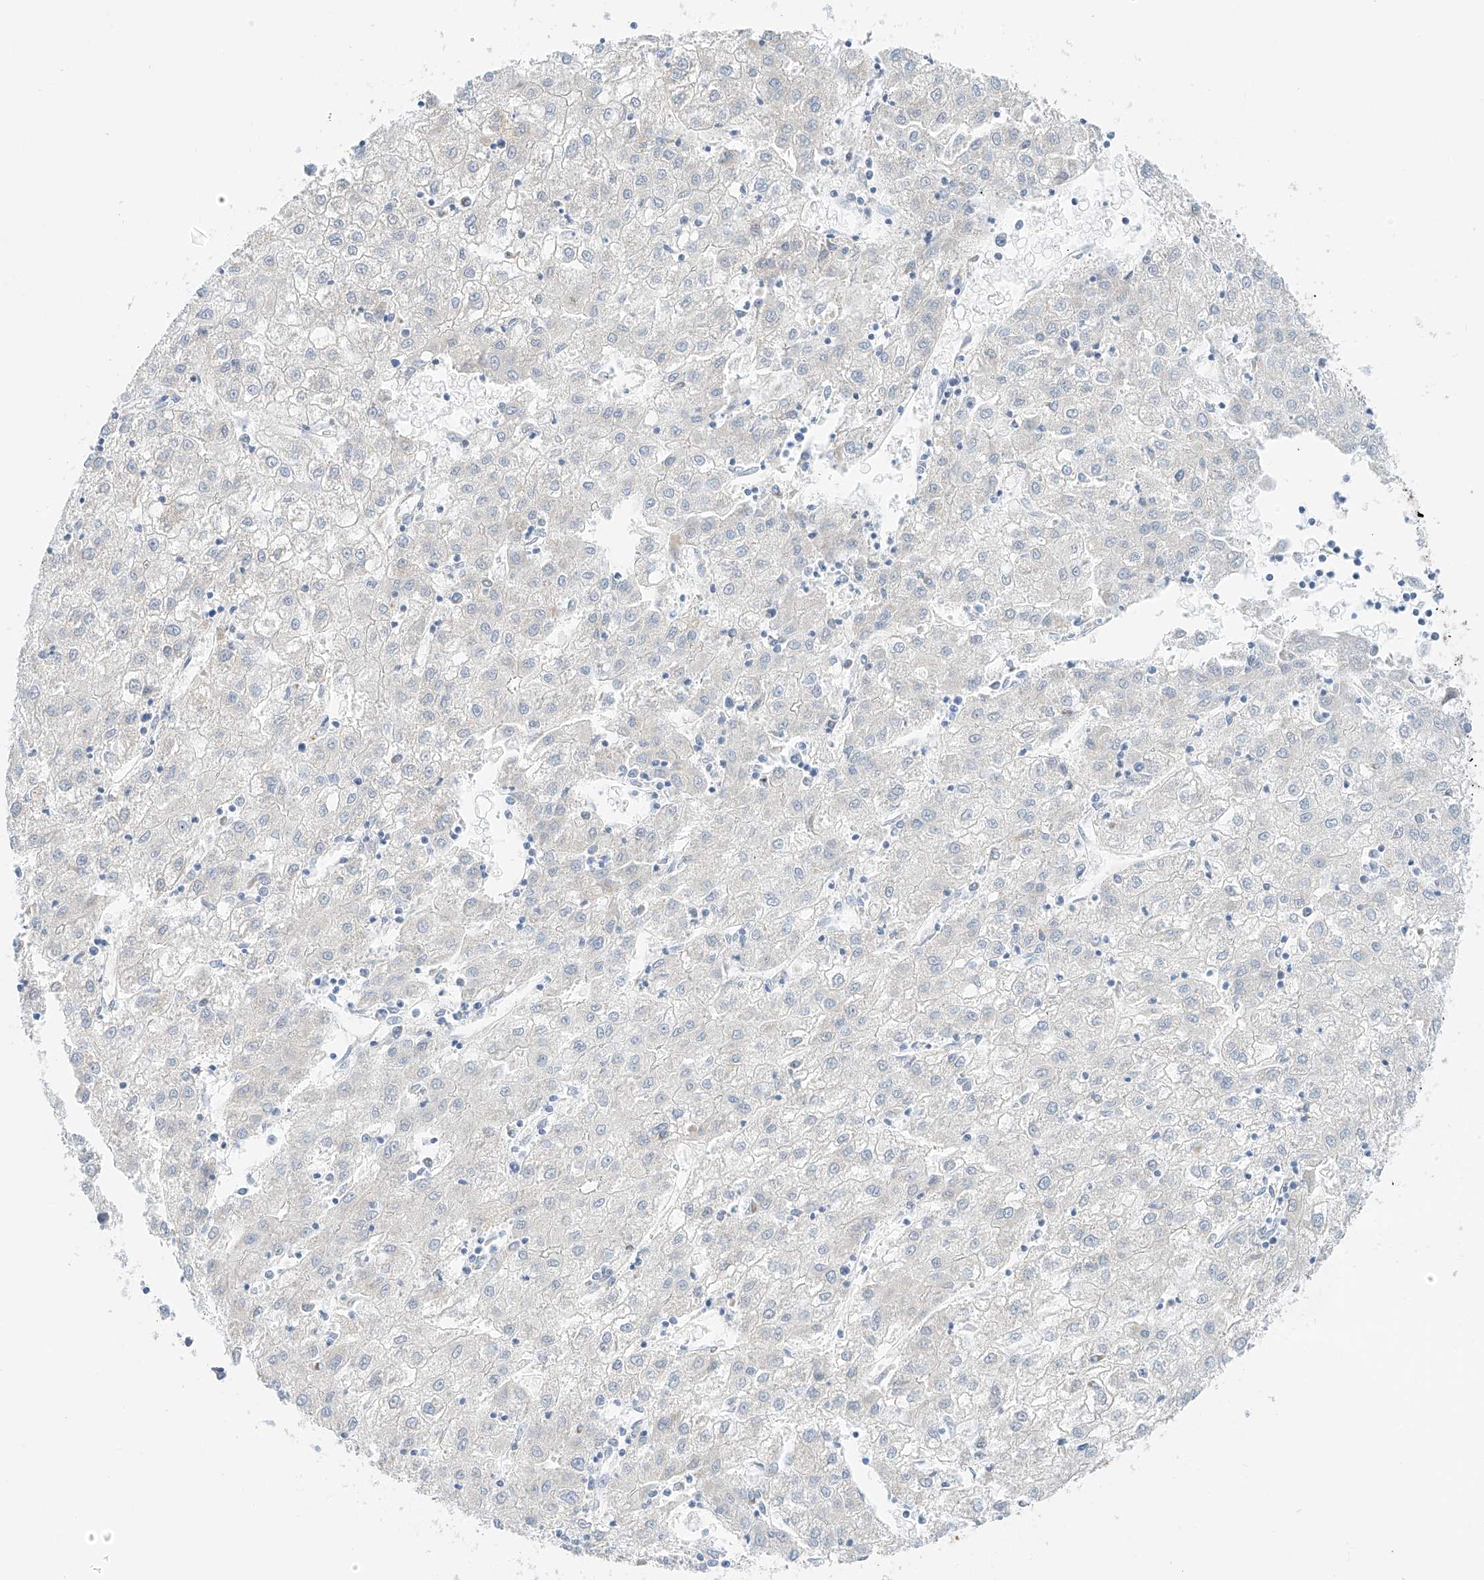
{"staining": {"intensity": "negative", "quantity": "none", "location": "none"}, "tissue": "liver cancer", "cell_type": "Tumor cells", "image_type": "cancer", "snomed": [{"axis": "morphology", "description": "Carcinoma, Hepatocellular, NOS"}, {"axis": "topography", "description": "Liver"}], "caption": "Immunohistochemical staining of liver hepatocellular carcinoma displays no significant expression in tumor cells.", "gene": "CARMIL1", "patient": {"sex": "male", "age": 72}}